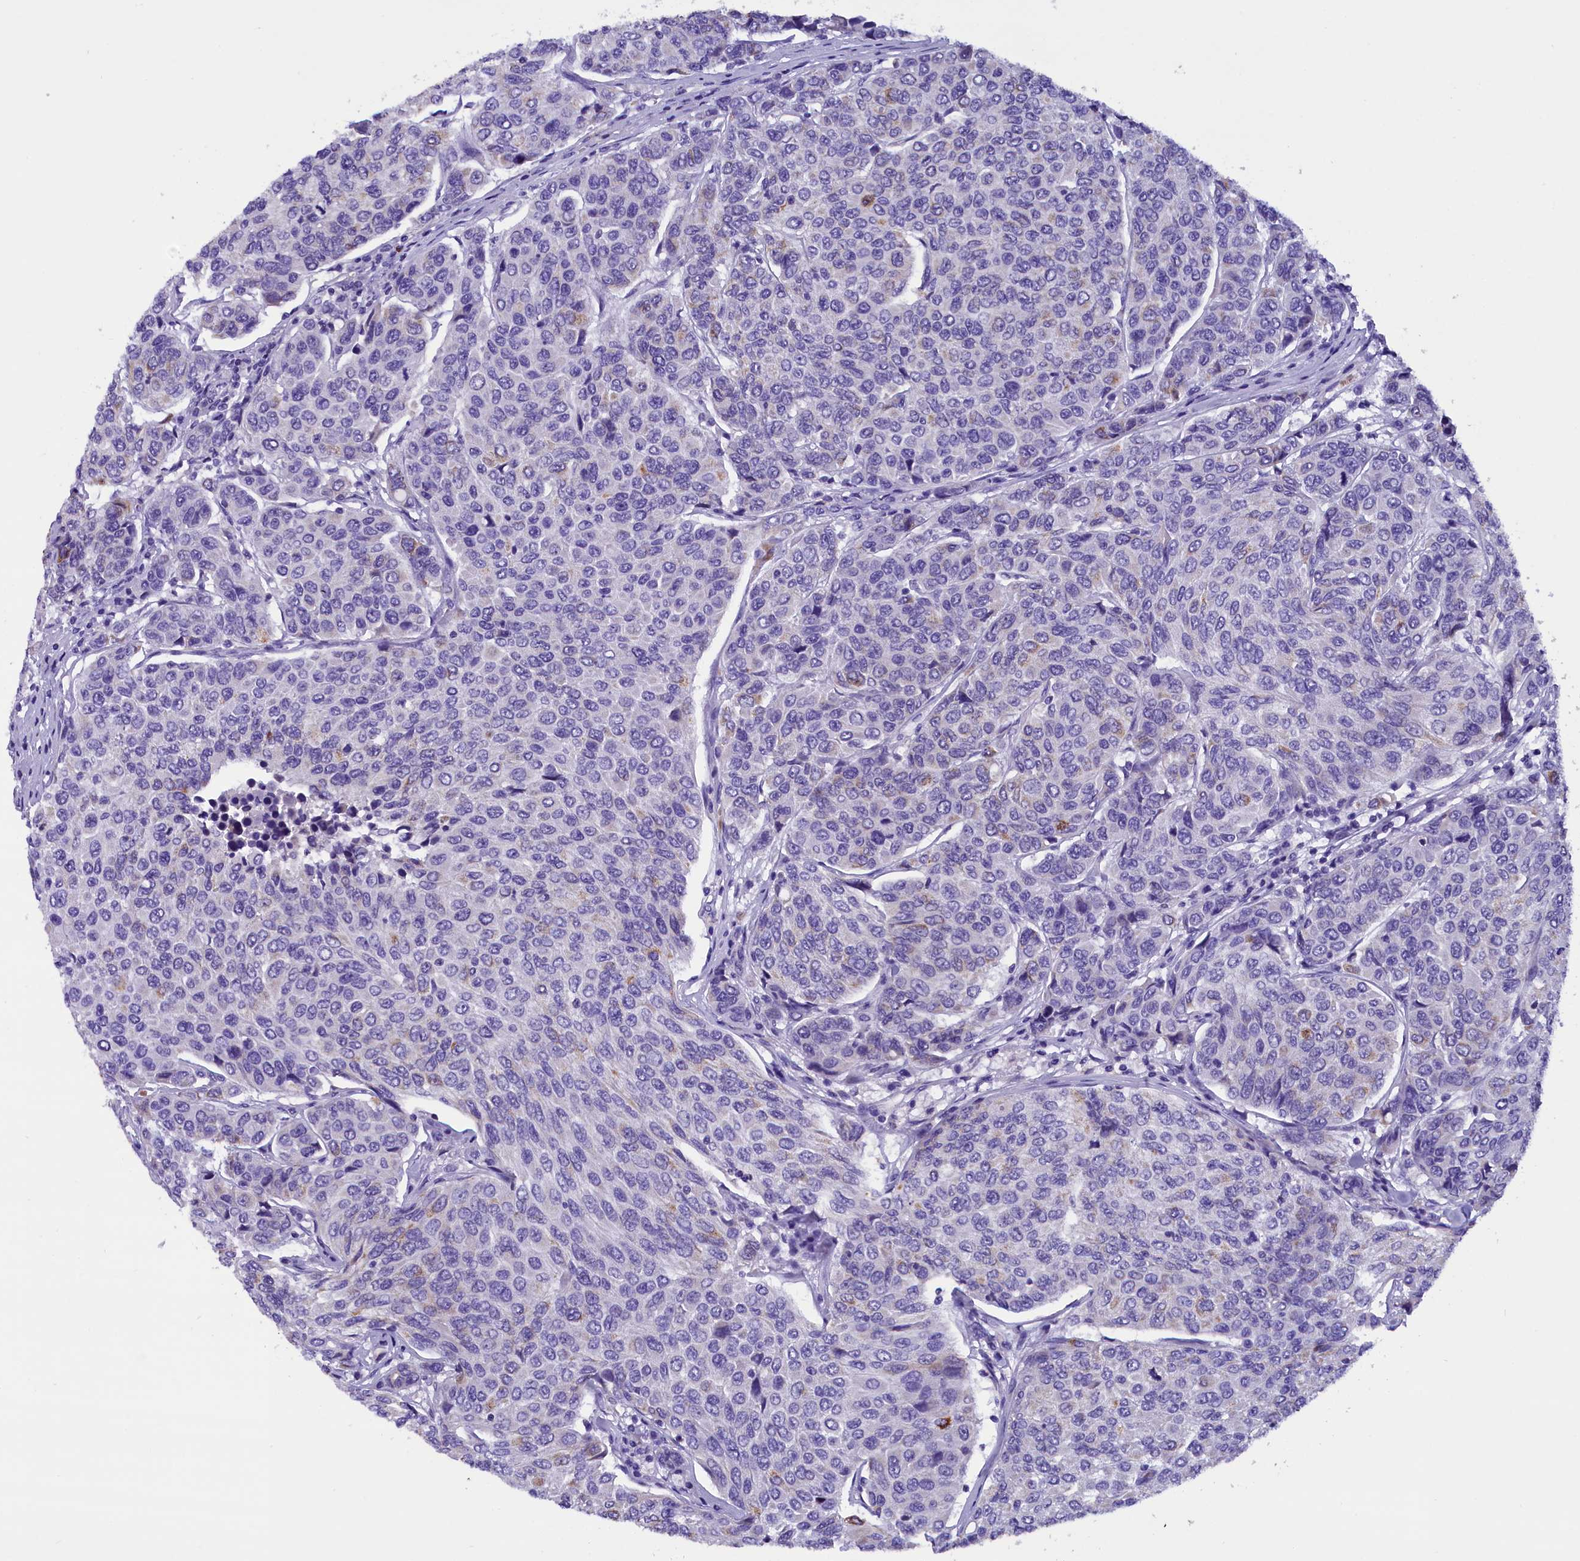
{"staining": {"intensity": "weak", "quantity": "<25%", "location": "cytoplasmic/membranous"}, "tissue": "breast cancer", "cell_type": "Tumor cells", "image_type": "cancer", "snomed": [{"axis": "morphology", "description": "Duct carcinoma"}, {"axis": "topography", "description": "Breast"}], "caption": "Micrograph shows no protein positivity in tumor cells of infiltrating ductal carcinoma (breast) tissue. Brightfield microscopy of IHC stained with DAB (3,3'-diaminobenzidine) (brown) and hematoxylin (blue), captured at high magnification.", "gene": "ABAT", "patient": {"sex": "female", "age": 55}}